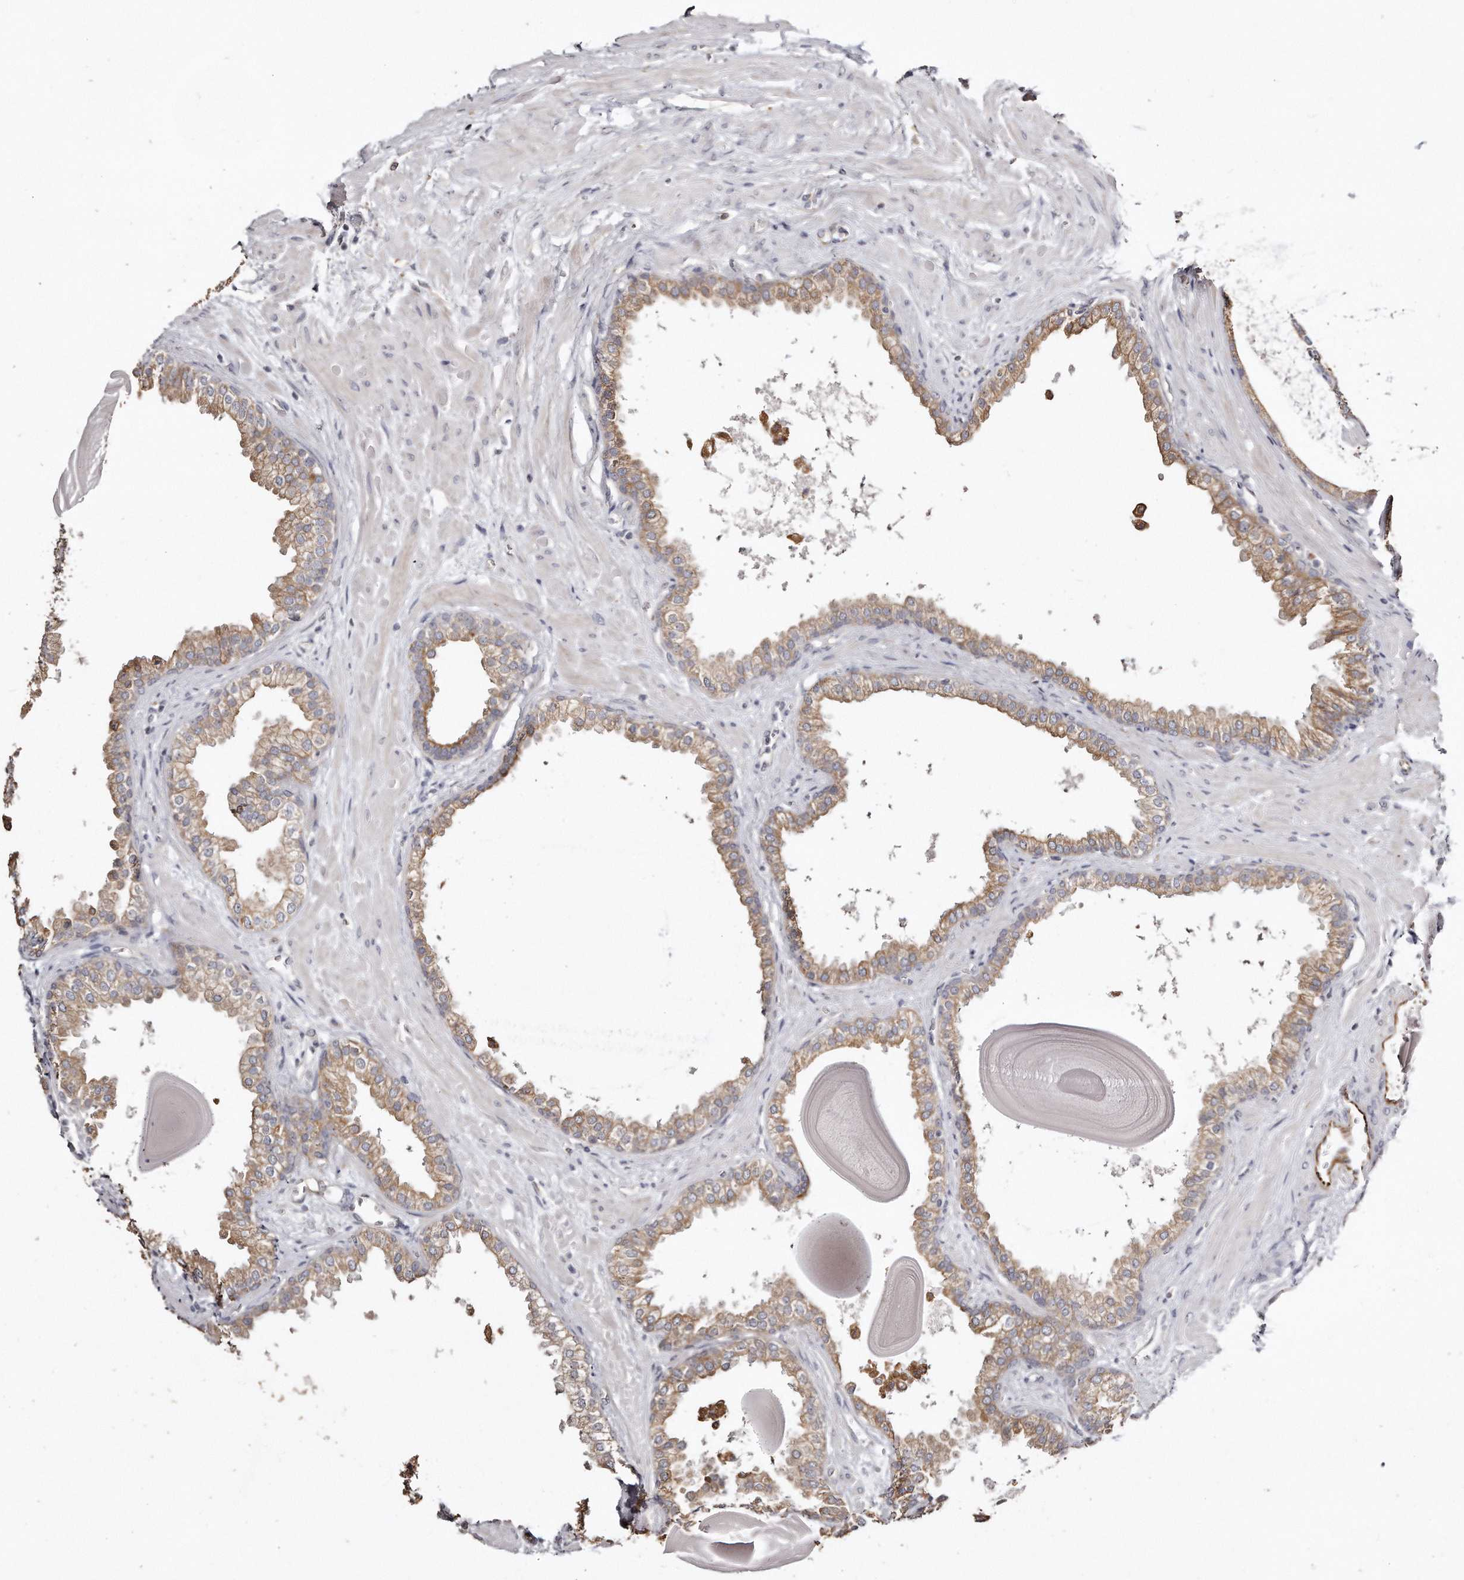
{"staining": {"intensity": "moderate", "quantity": "25%-75%", "location": "cytoplasmic/membranous"}, "tissue": "prostate", "cell_type": "Glandular cells", "image_type": "normal", "snomed": [{"axis": "morphology", "description": "Normal tissue, NOS"}, {"axis": "topography", "description": "Prostate"}], "caption": "Glandular cells display medium levels of moderate cytoplasmic/membranous expression in approximately 25%-75% of cells in normal prostate.", "gene": "ZYG11A", "patient": {"sex": "male", "age": 48}}